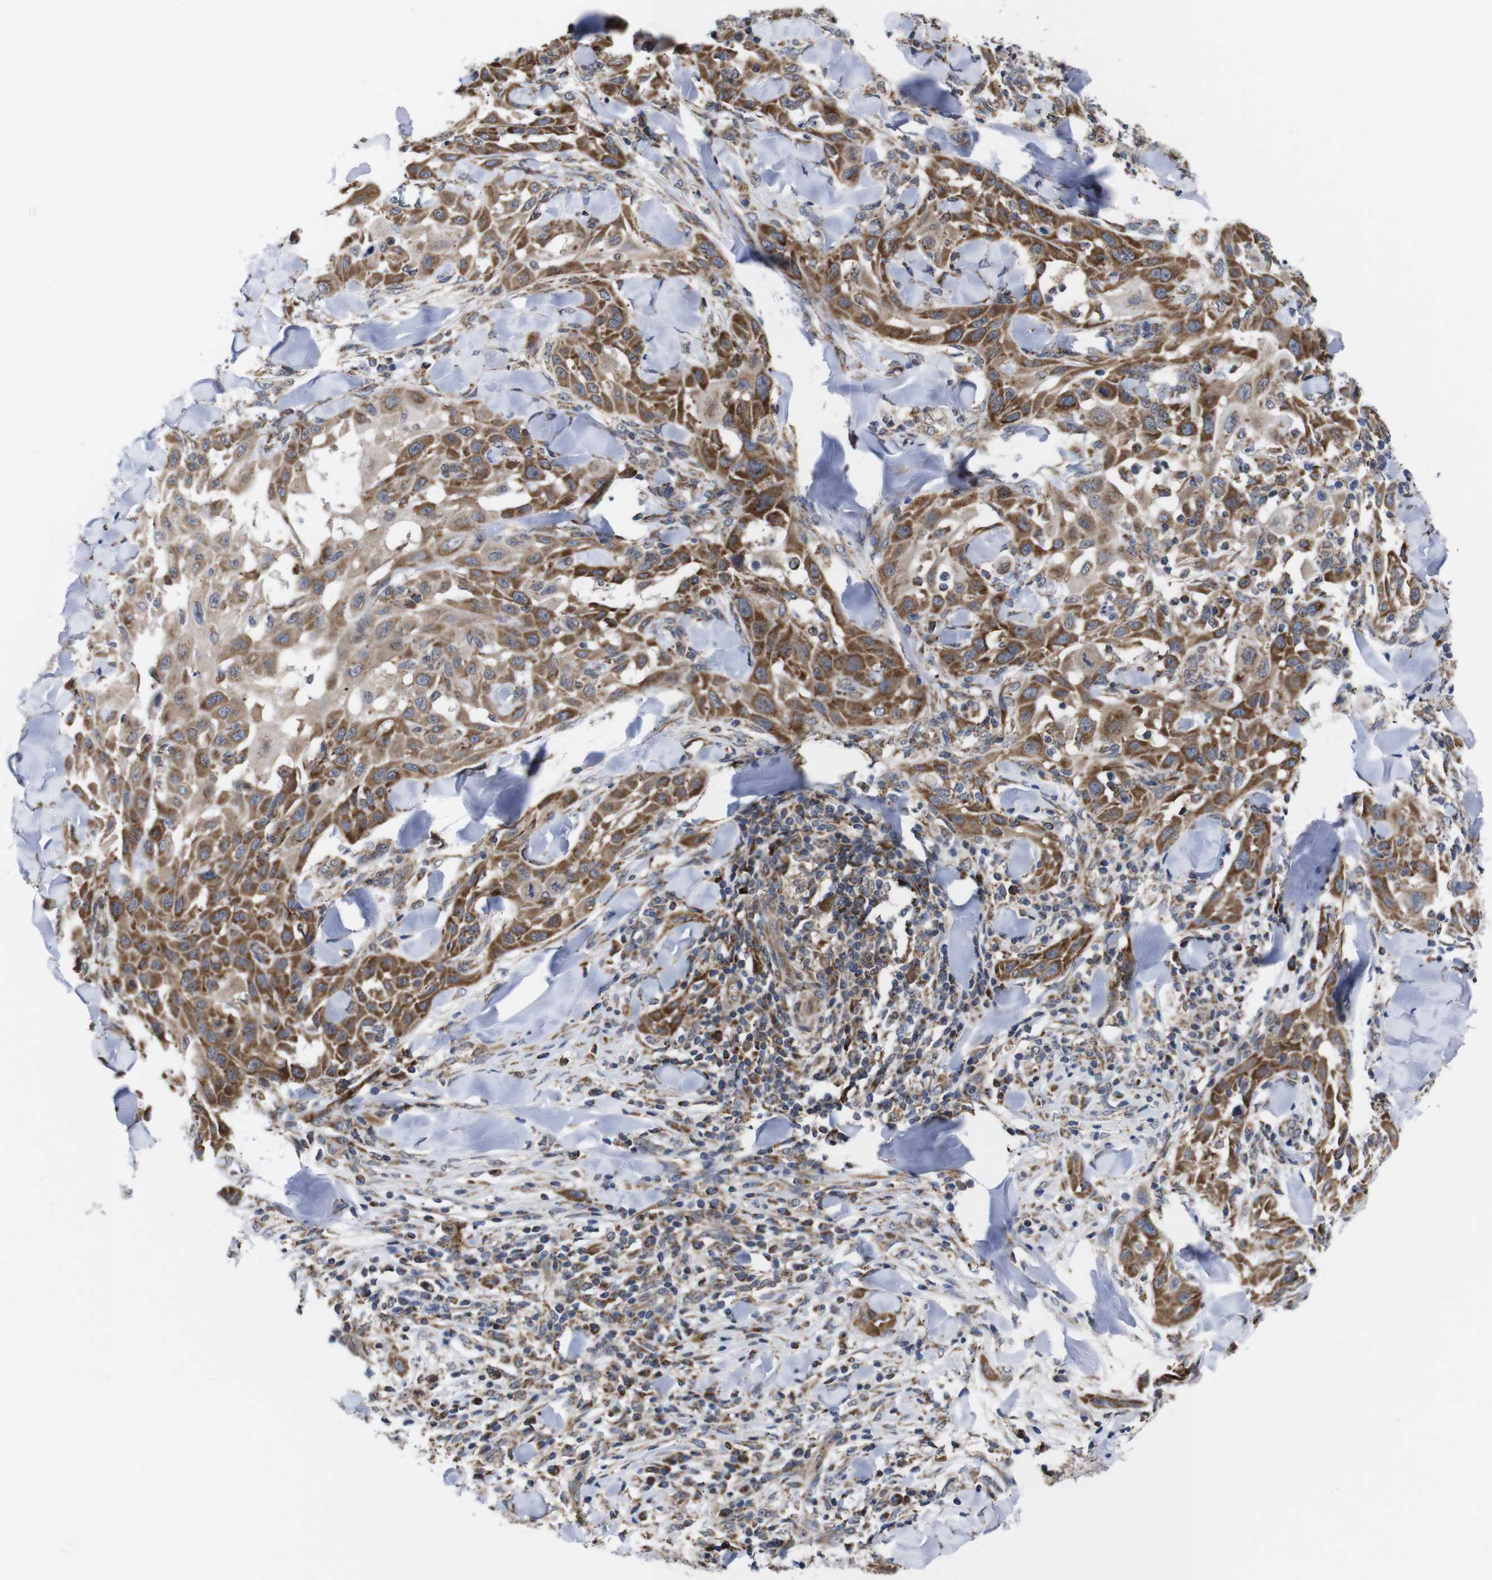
{"staining": {"intensity": "strong", "quantity": ">75%", "location": "cytoplasmic/membranous"}, "tissue": "skin cancer", "cell_type": "Tumor cells", "image_type": "cancer", "snomed": [{"axis": "morphology", "description": "Squamous cell carcinoma, NOS"}, {"axis": "topography", "description": "Skin"}], "caption": "There is high levels of strong cytoplasmic/membranous expression in tumor cells of squamous cell carcinoma (skin), as demonstrated by immunohistochemical staining (brown color).", "gene": "C17orf80", "patient": {"sex": "male", "age": 24}}